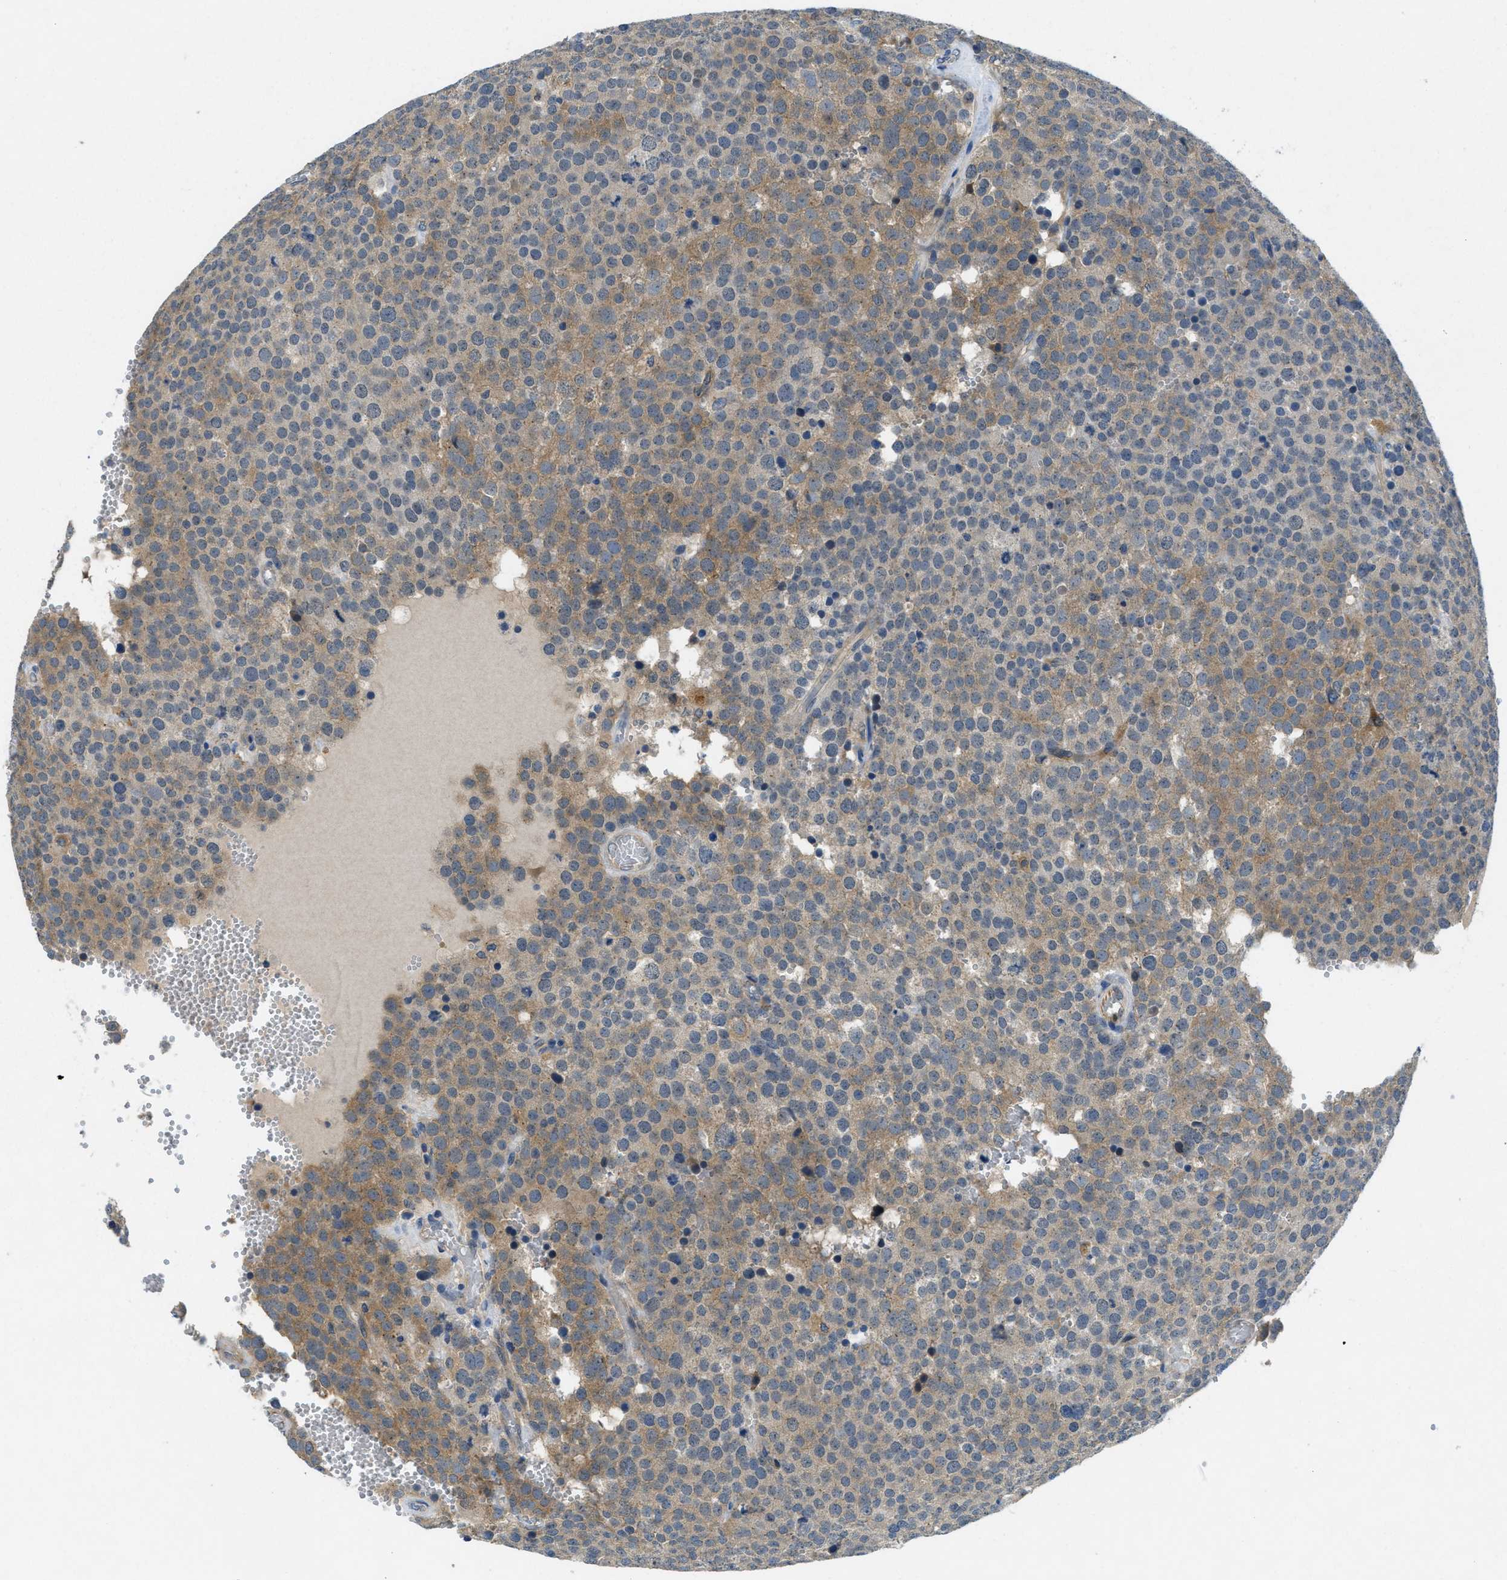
{"staining": {"intensity": "moderate", "quantity": "25%-75%", "location": "cytoplasmic/membranous"}, "tissue": "testis cancer", "cell_type": "Tumor cells", "image_type": "cancer", "snomed": [{"axis": "morphology", "description": "Normal tissue, NOS"}, {"axis": "morphology", "description": "Seminoma, NOS"}, {"axis": "topography", "description": "Testis"}], "caption": "Immunohistochemical staining of human testis seminoma exhibits medium levels of moderate cytoplasmic/membranous staining in about 25%-75% of tumor cells.", "gene": "RIPK2", "patient": {"sex": "male", "age": 71}}